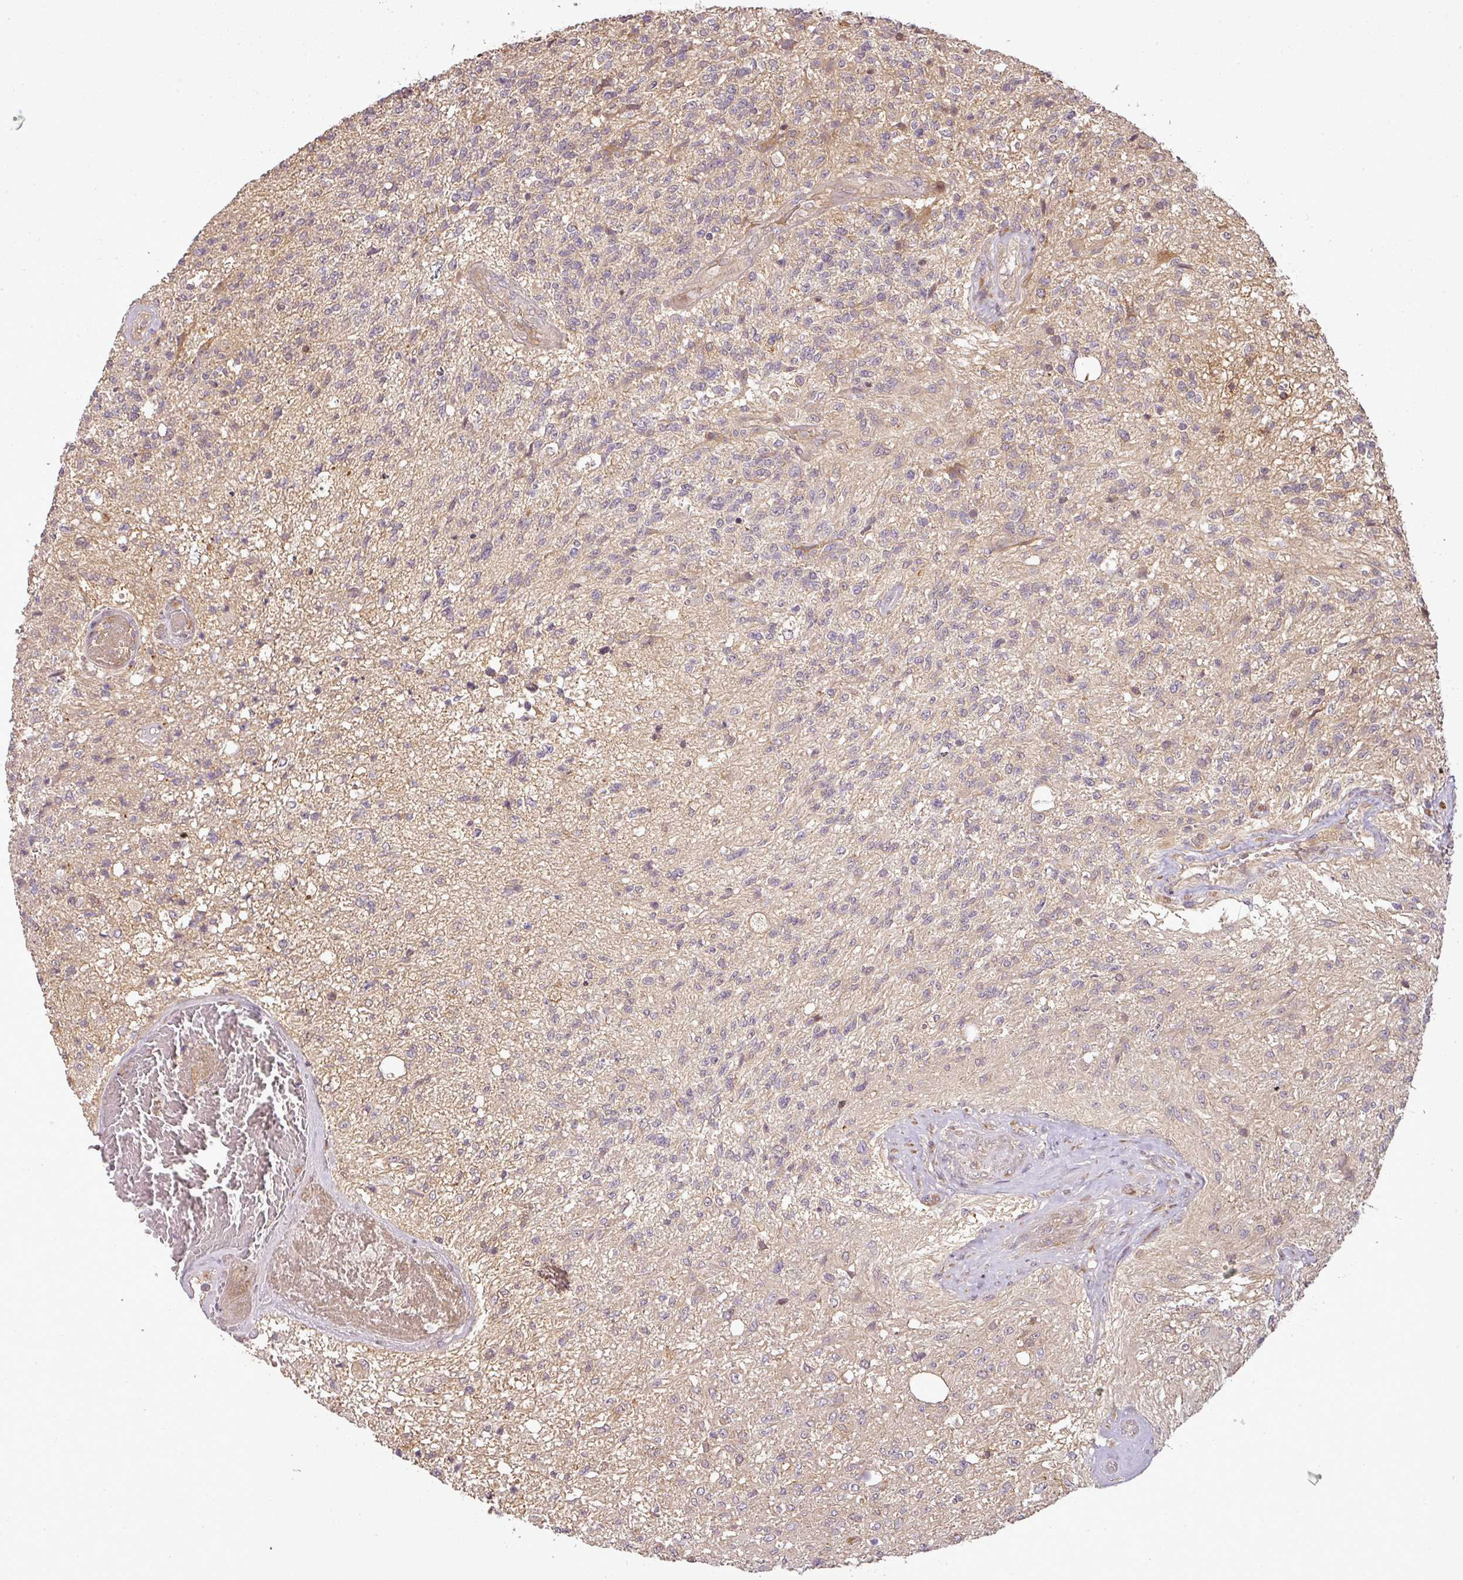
{"staining": {"intensity": "negative", "quantity": "none", "location": "none"}, "tissue": "glioma", "cell_type": "Tumor cells", "image_type": "cancer", "snomed": [{"axis": "morphology", "description": "Glioma, malignant, High grade"}, {"axis": "topography", "description": "Brain"}], "caption": "Malignant high-grade glioma was stained to show a protein in brown. There is no significant positivity in tumor cells.", "gene": "FAIM", "patient": {"sex": "male", "age": 56}}